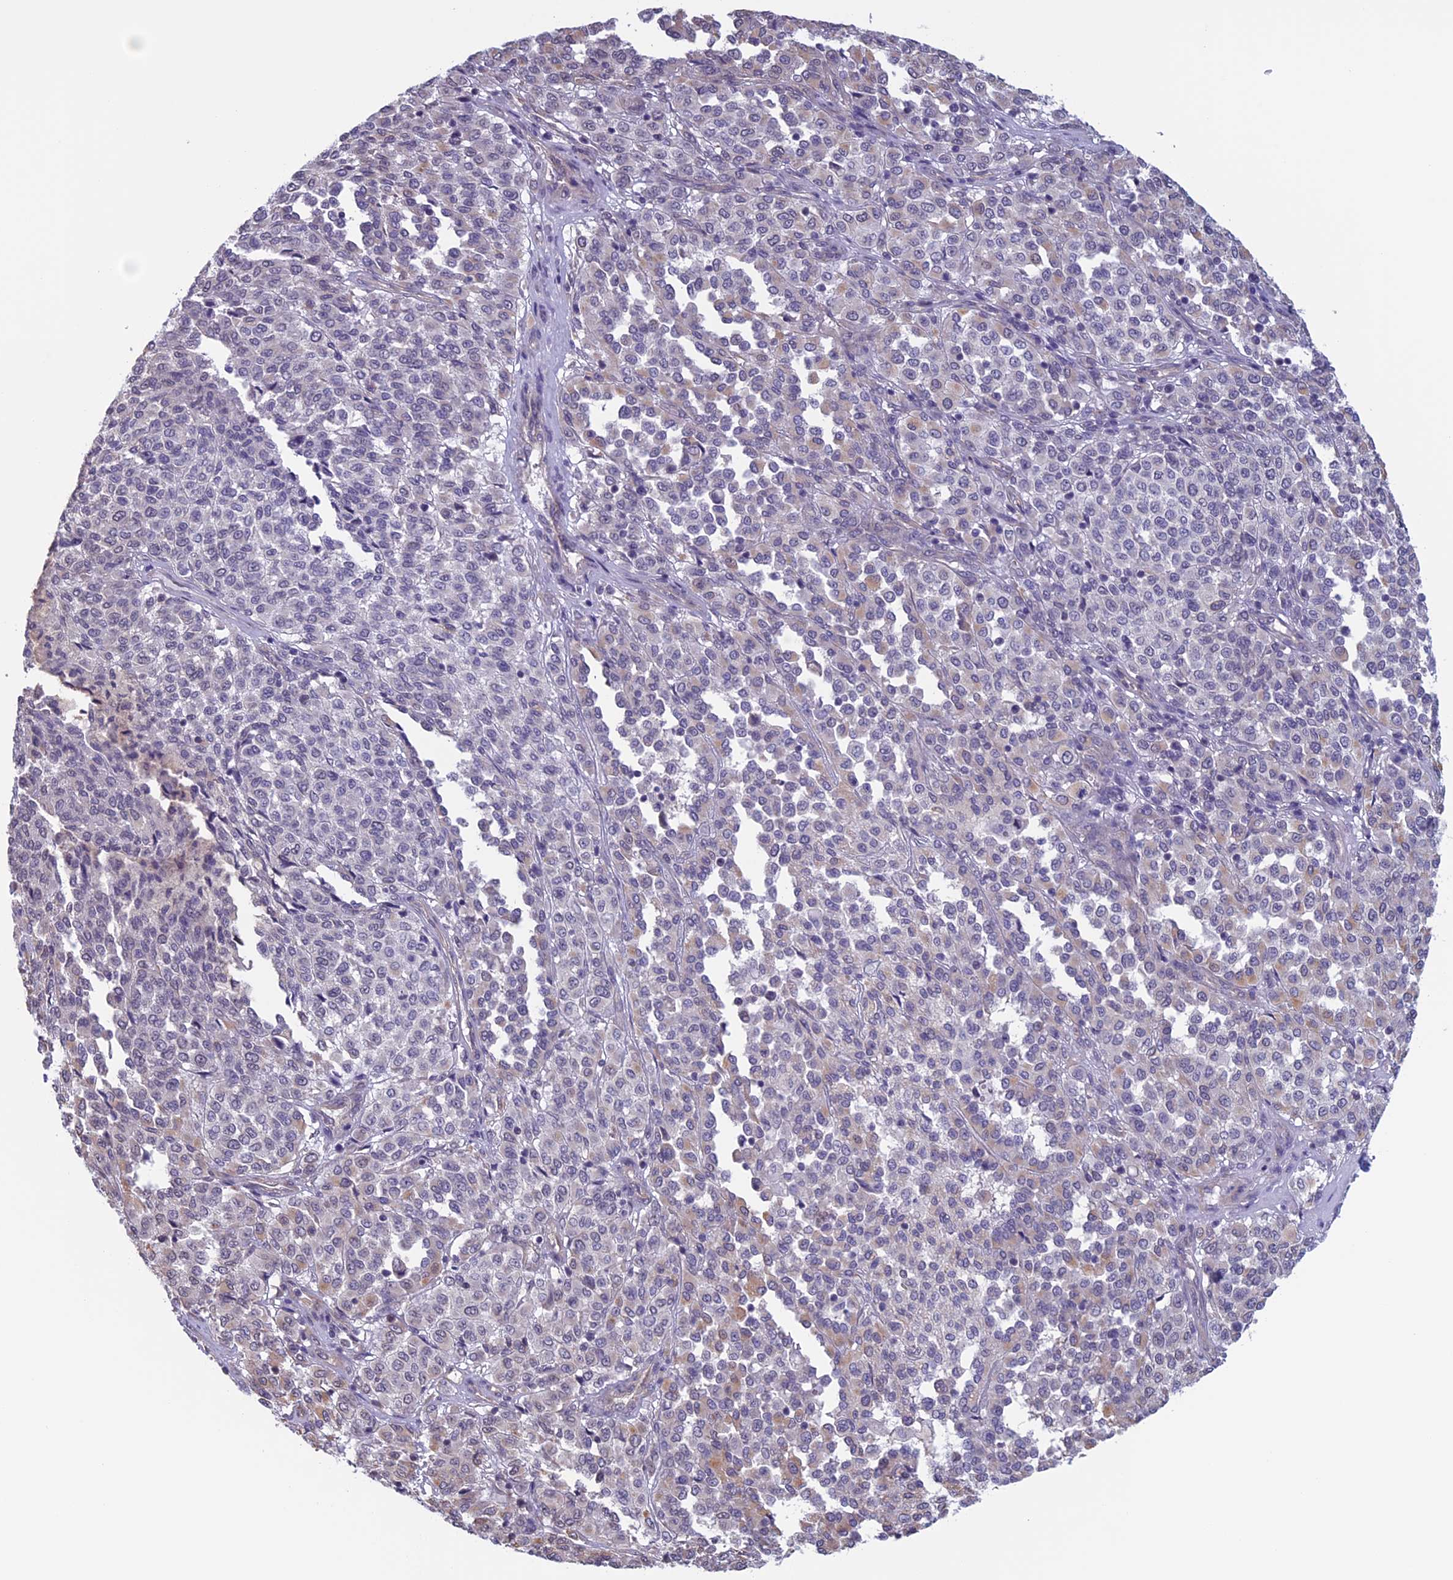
{"staining": {"intensity": "weak", "quantity": "<25%", "location": "cytoplasmic/membranous"}, "tissue": "melanoma", "cell_type": "Tumor cells", "image_type": "cancer", "snomed": [{"axis": "morphology", "description": "Malignant melanoma, Metastatic site"}, {"axis": "topography", "description": "Pancreas"}], "caption": "Tumor cells are negative for protein expression in human malignant melanoma (metastatic site). (DAB IHC with hematoxylin counter stain).", "gene": "SLC1A6", "patient": {"sex": "female", "age": 30}}